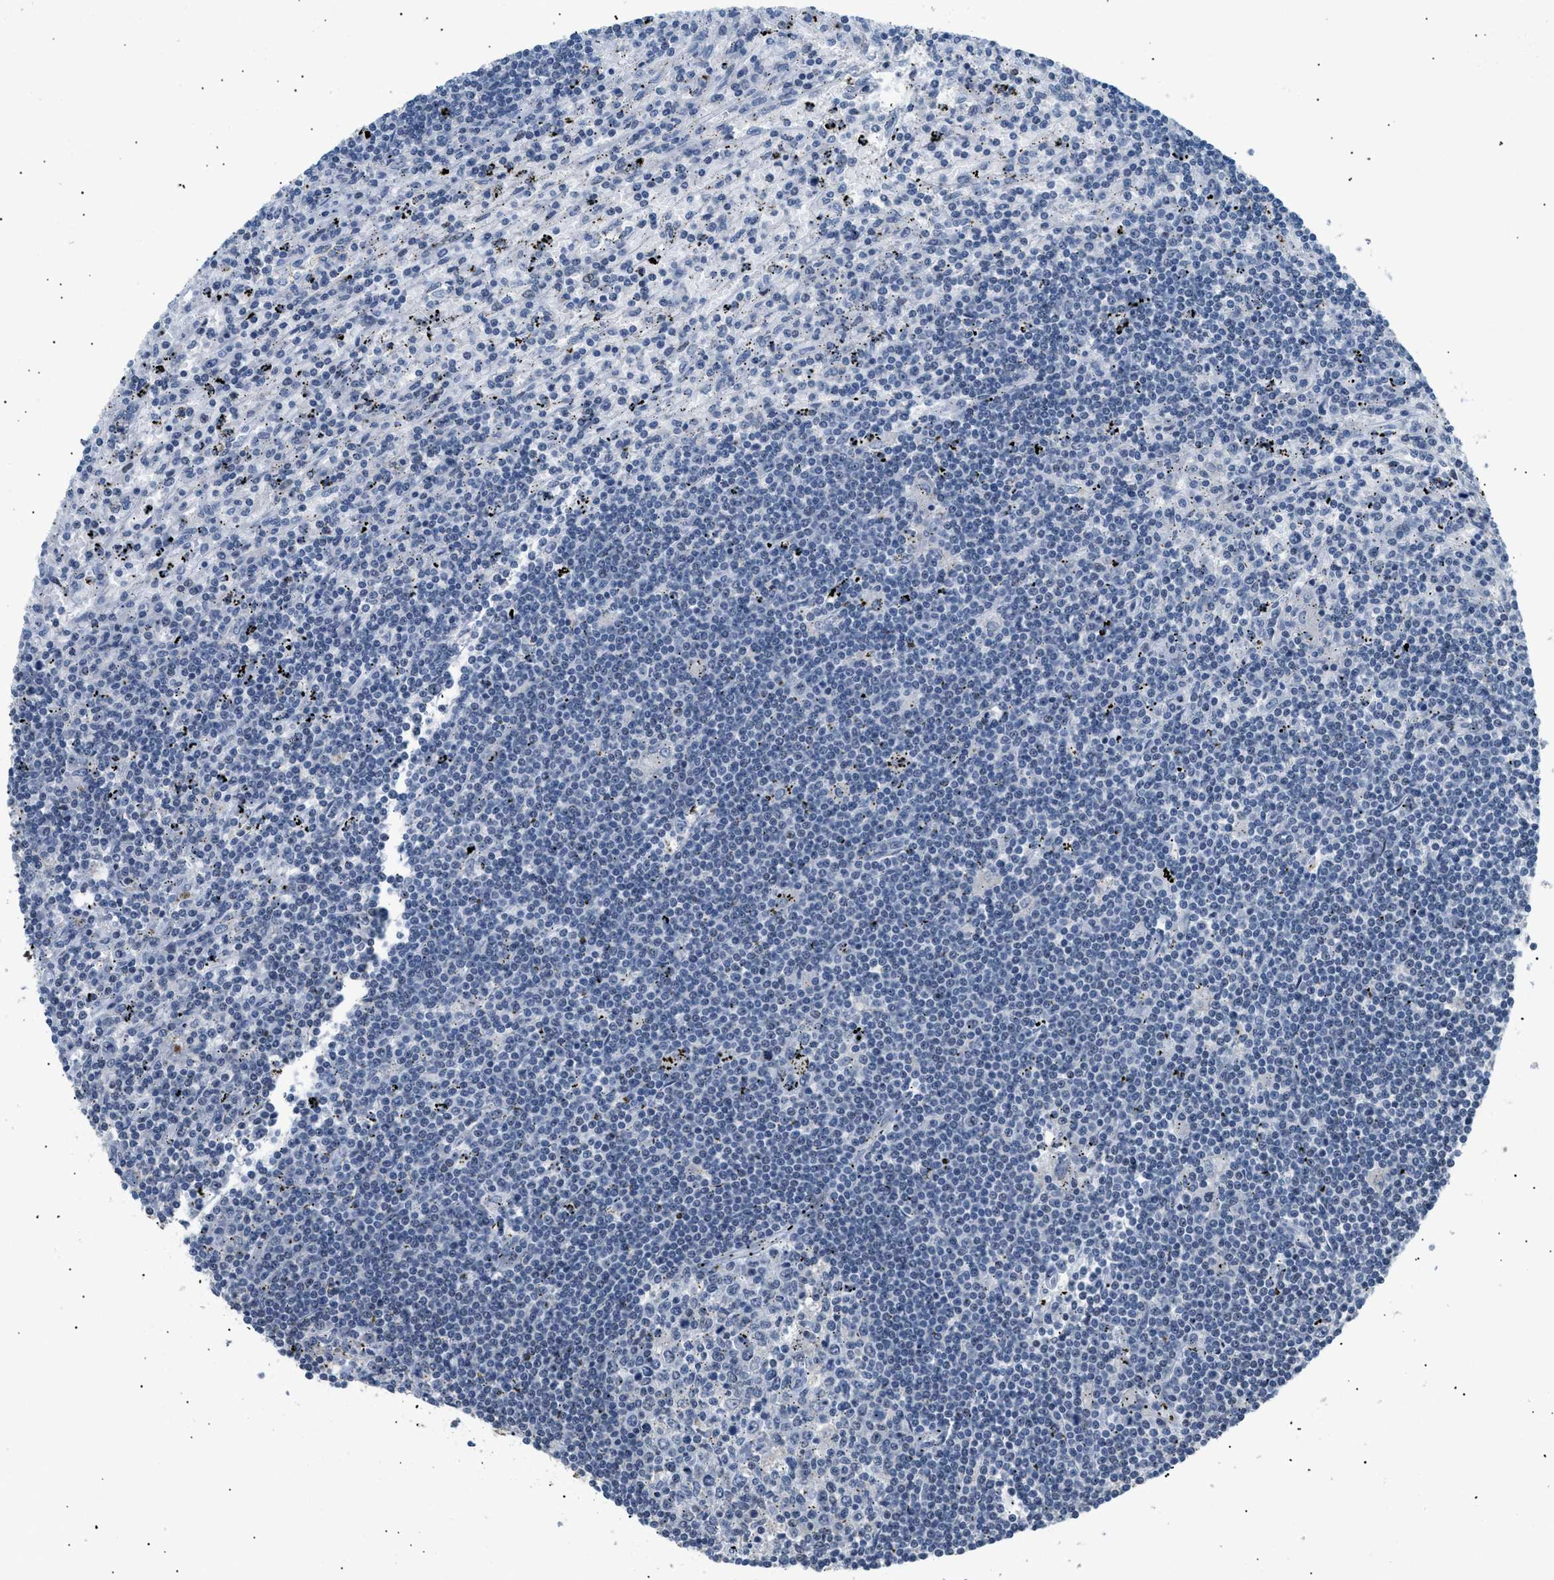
{"staining": {"intensity": "negative", "quantity": "none", "location": "none"}, "tissue": "lymphoma", "cell_type": "Tumor cells", "image_type": "cancer", "snomed": [{"axis": "morphology", "description": "Malignant lymphoma, non-Hodgkin's type, Low grade"}, {"axis": "topography", "description": "Spleen"}], "caption": "Lymphoma stained for a protein using immunohistochemistry (IHC) displays no staining tumor cells.", "gene": "KCNC3", "patient": {"sex": "male", "age": 76}}